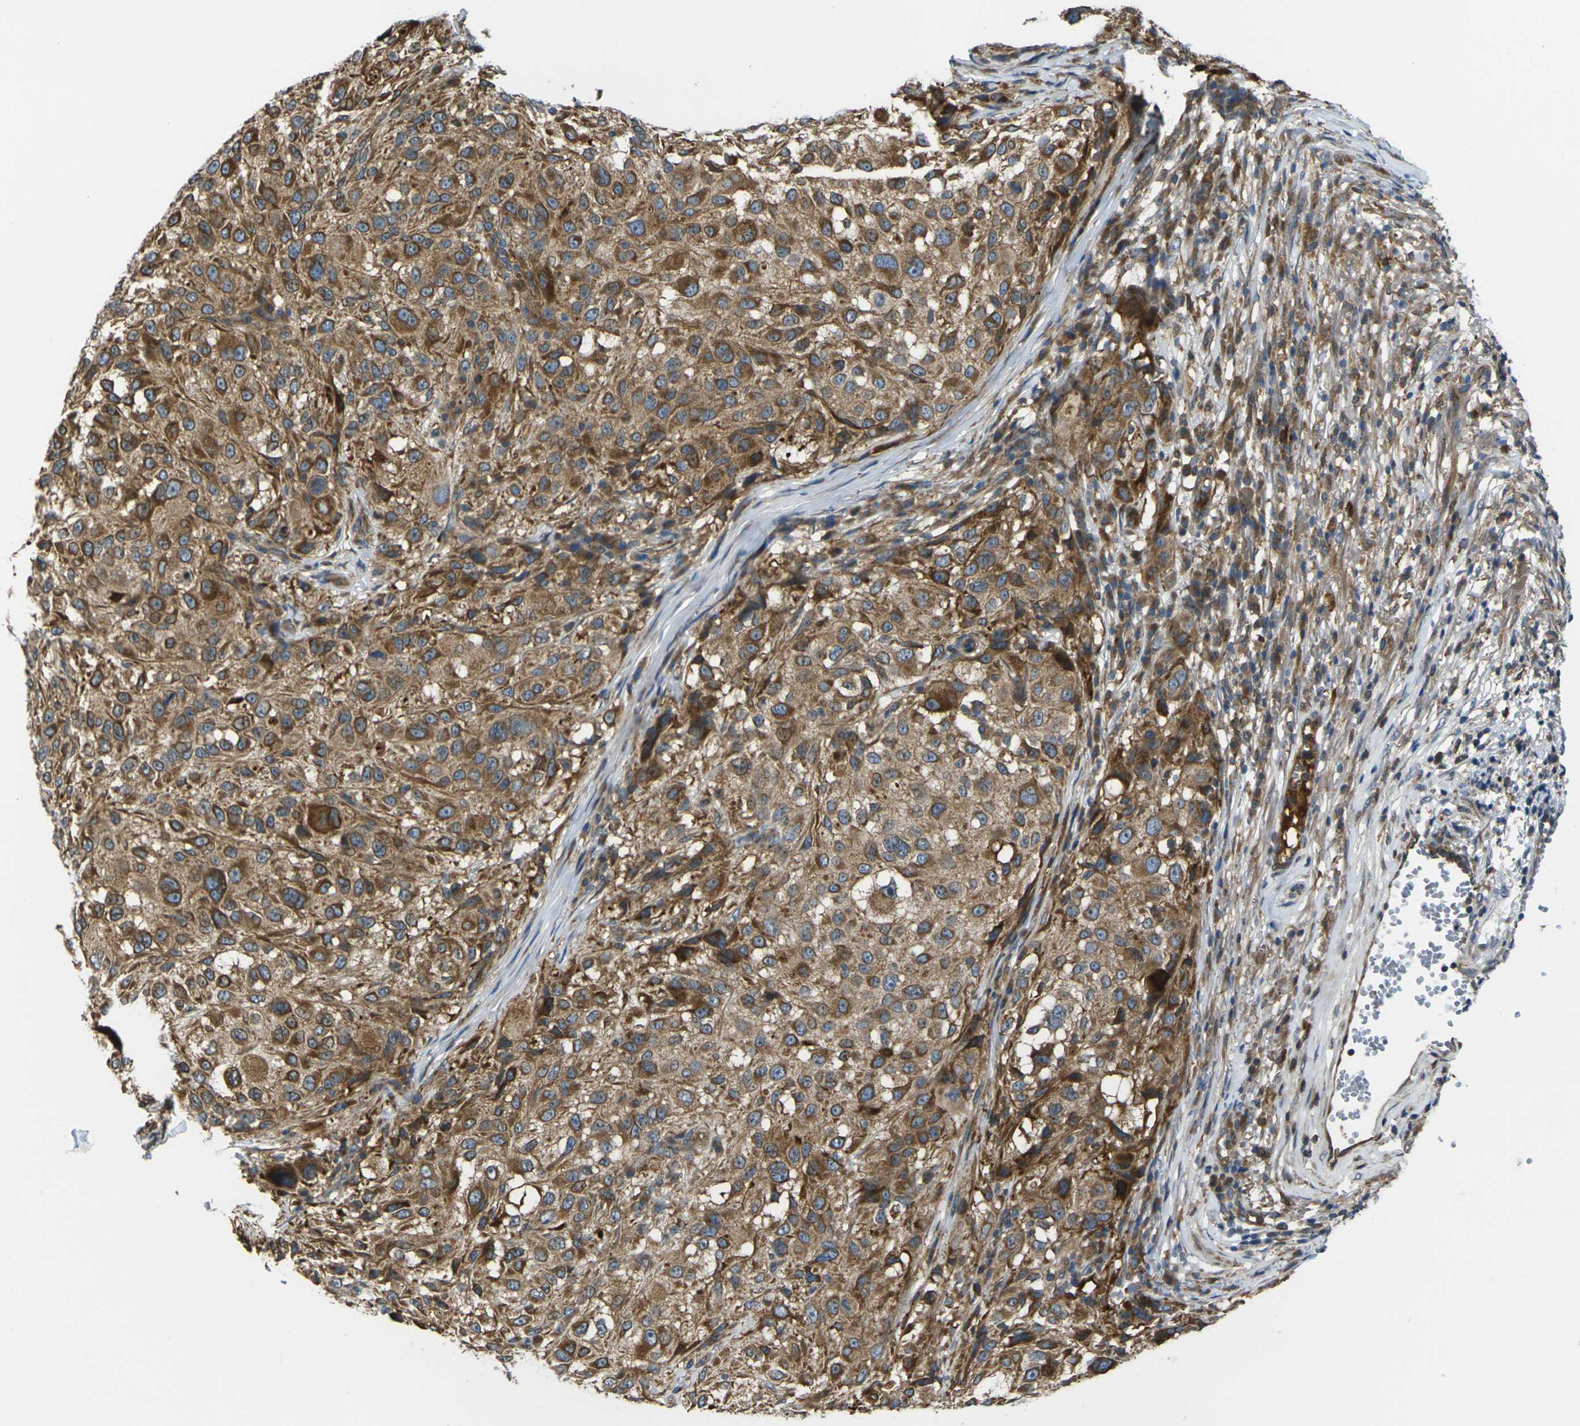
{"staining": {"intensity": "moderate", "quantity": ">75%", "location": "cytoplasmic/membranous"}, "tissue": "melanoma", "cell_type": "Tumor cells", "image_type": "cancer", "snomed": [{"axis": "morphology", "description": "Necrosis, NOS"}, {"axis": "morphology", "description": "Malignant melanoma, NOS"}, {"axis": "topography", "description": "Skin"}], "caption": "Human malignant melanoma stained with a protein marker displays moderate staining in tumor cells.", "gene": "FZD1", "patient": {"sex": "female", "age": 87}}